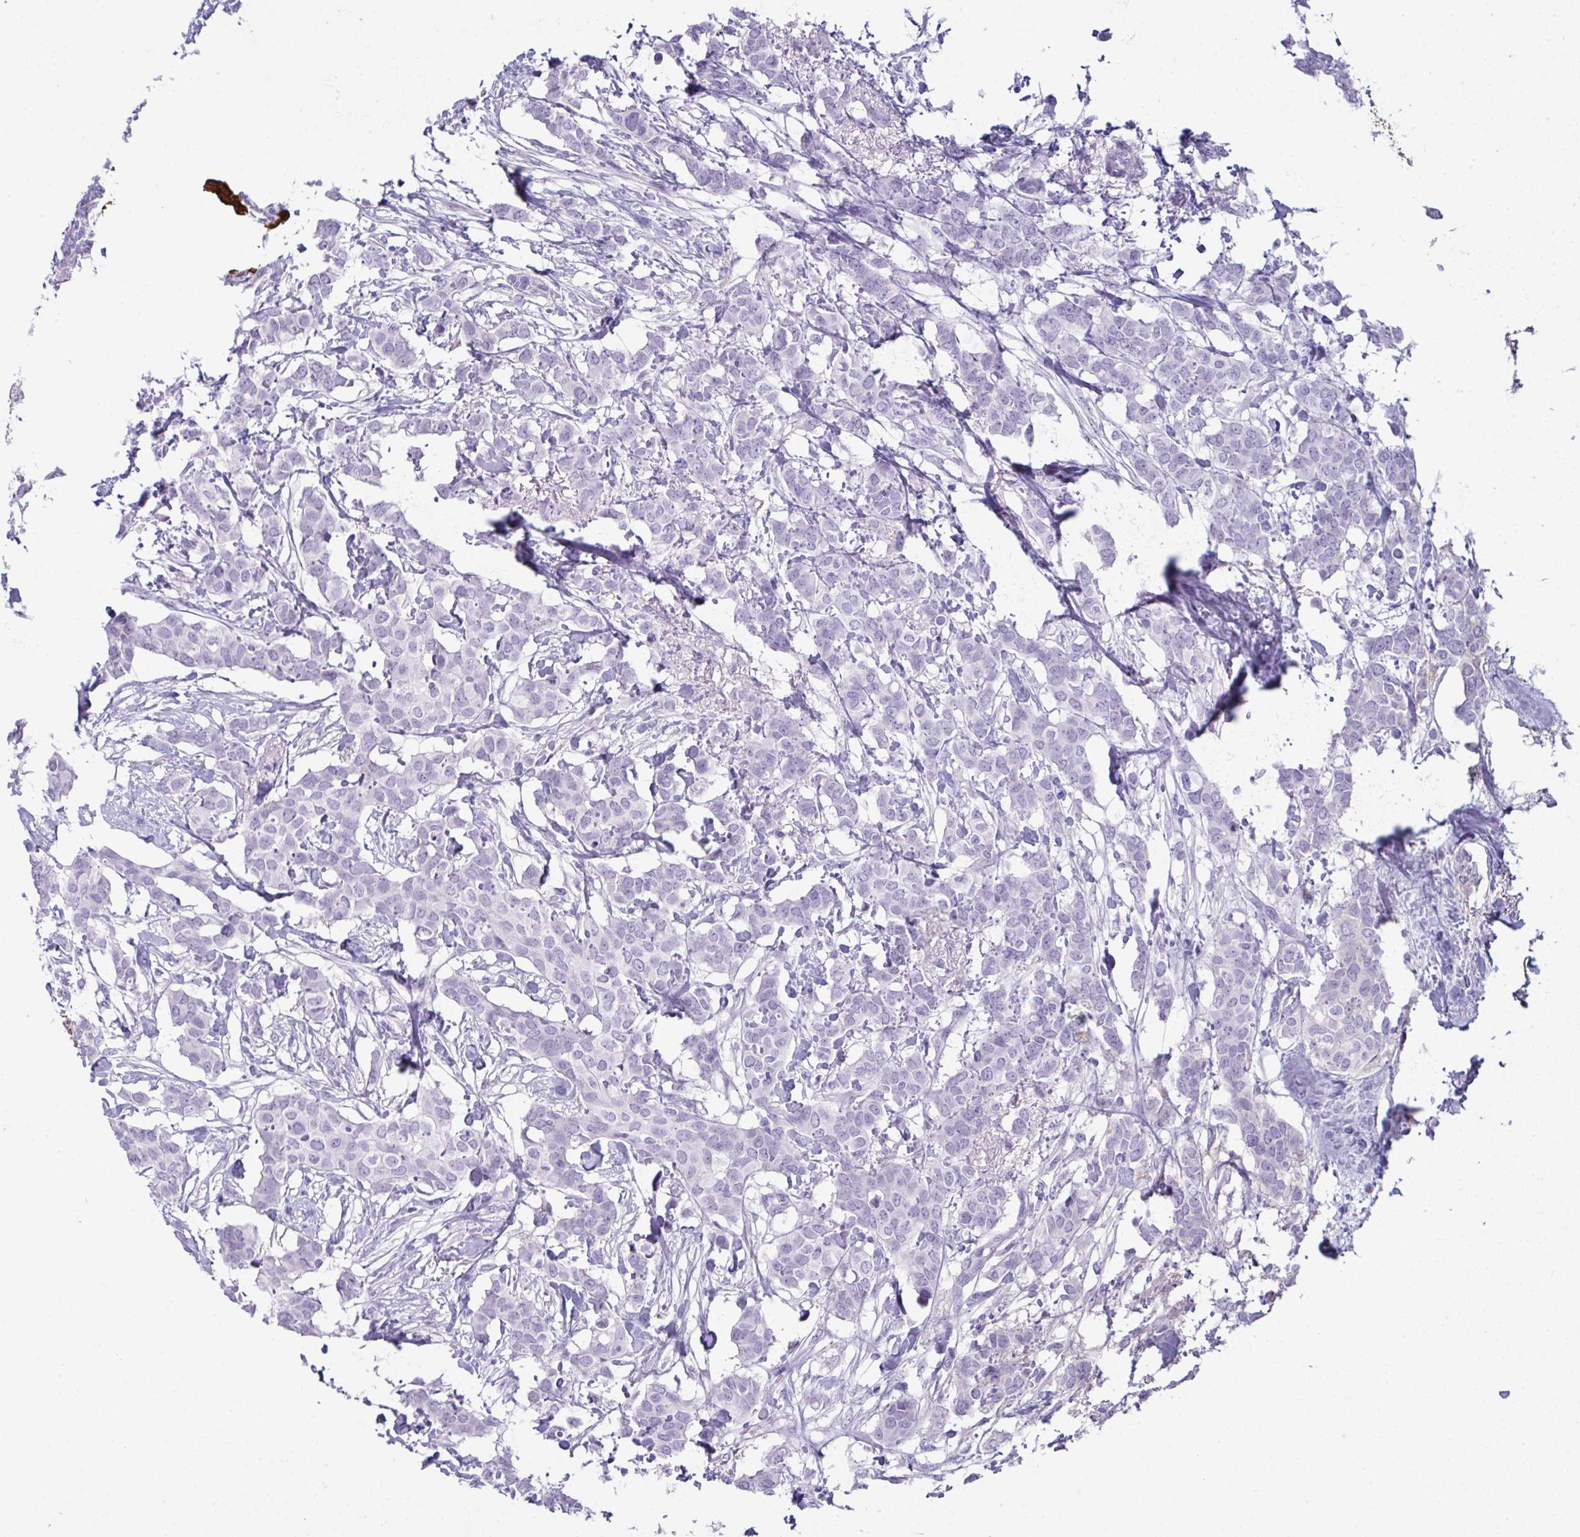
{"staining": {"intensity": "negative", "quantity": "none", "location": "none"}, "tissue": "breast cancer", "cell_type": "Tumor cells", "image_type": "cancer", "snomed": [{"axis": "morphology", "description": "Duct carcinoma"}, {"axis": "topography", "description": "Breast"}], "caption": "Micrograph shows no protein positivity in tumor cells of breast infiltrating ductal carcinoma tissue. (DAB immunohistochemistry with hematoxylin counter stain).", "gene": "JCHAIN", "patient": {"sex": "female", "age": 62}}